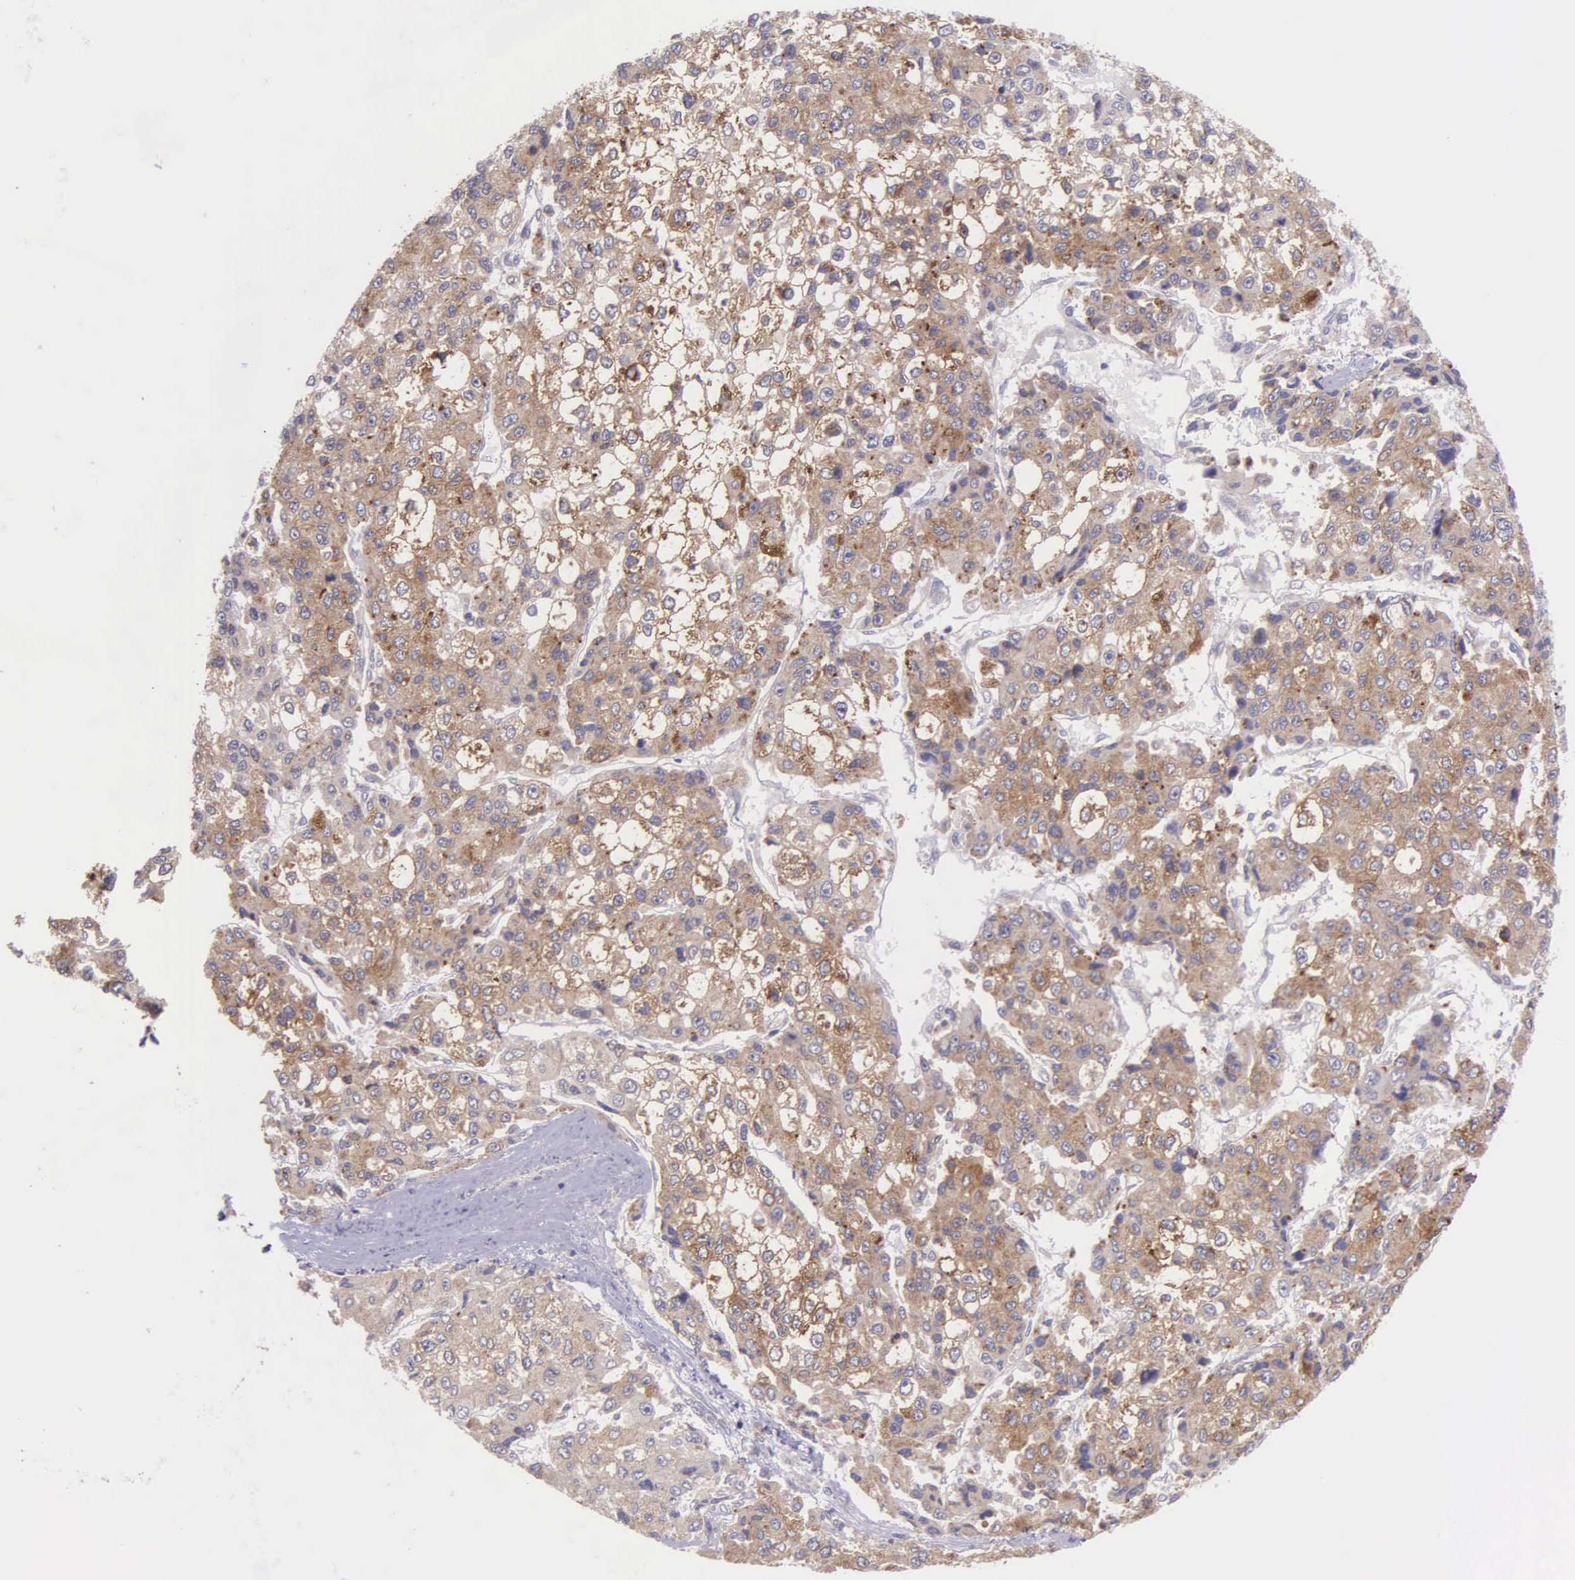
{"staining": {"intensity": "moderate", "quantity": ">75%", "location": "cytoplasmic/membranous"}, "tissue": "liver cancer", "cell_type": "Tumor cells", "image_type": "cancer", "snomed": [{"axis": "morphology", "description": "Carcinoma, Hepatocellular, NOS"}, {"axis": "topography", "description": "Liver"}], "caption": "Protein staining exhibits moderate cytoplasmic/membranous staining in approximately >75% of tumor cells in liver cancer (hepatocellular carcinoma).", "gene": "NSDHL", "patient": {"sex": "female", "age": 66}}